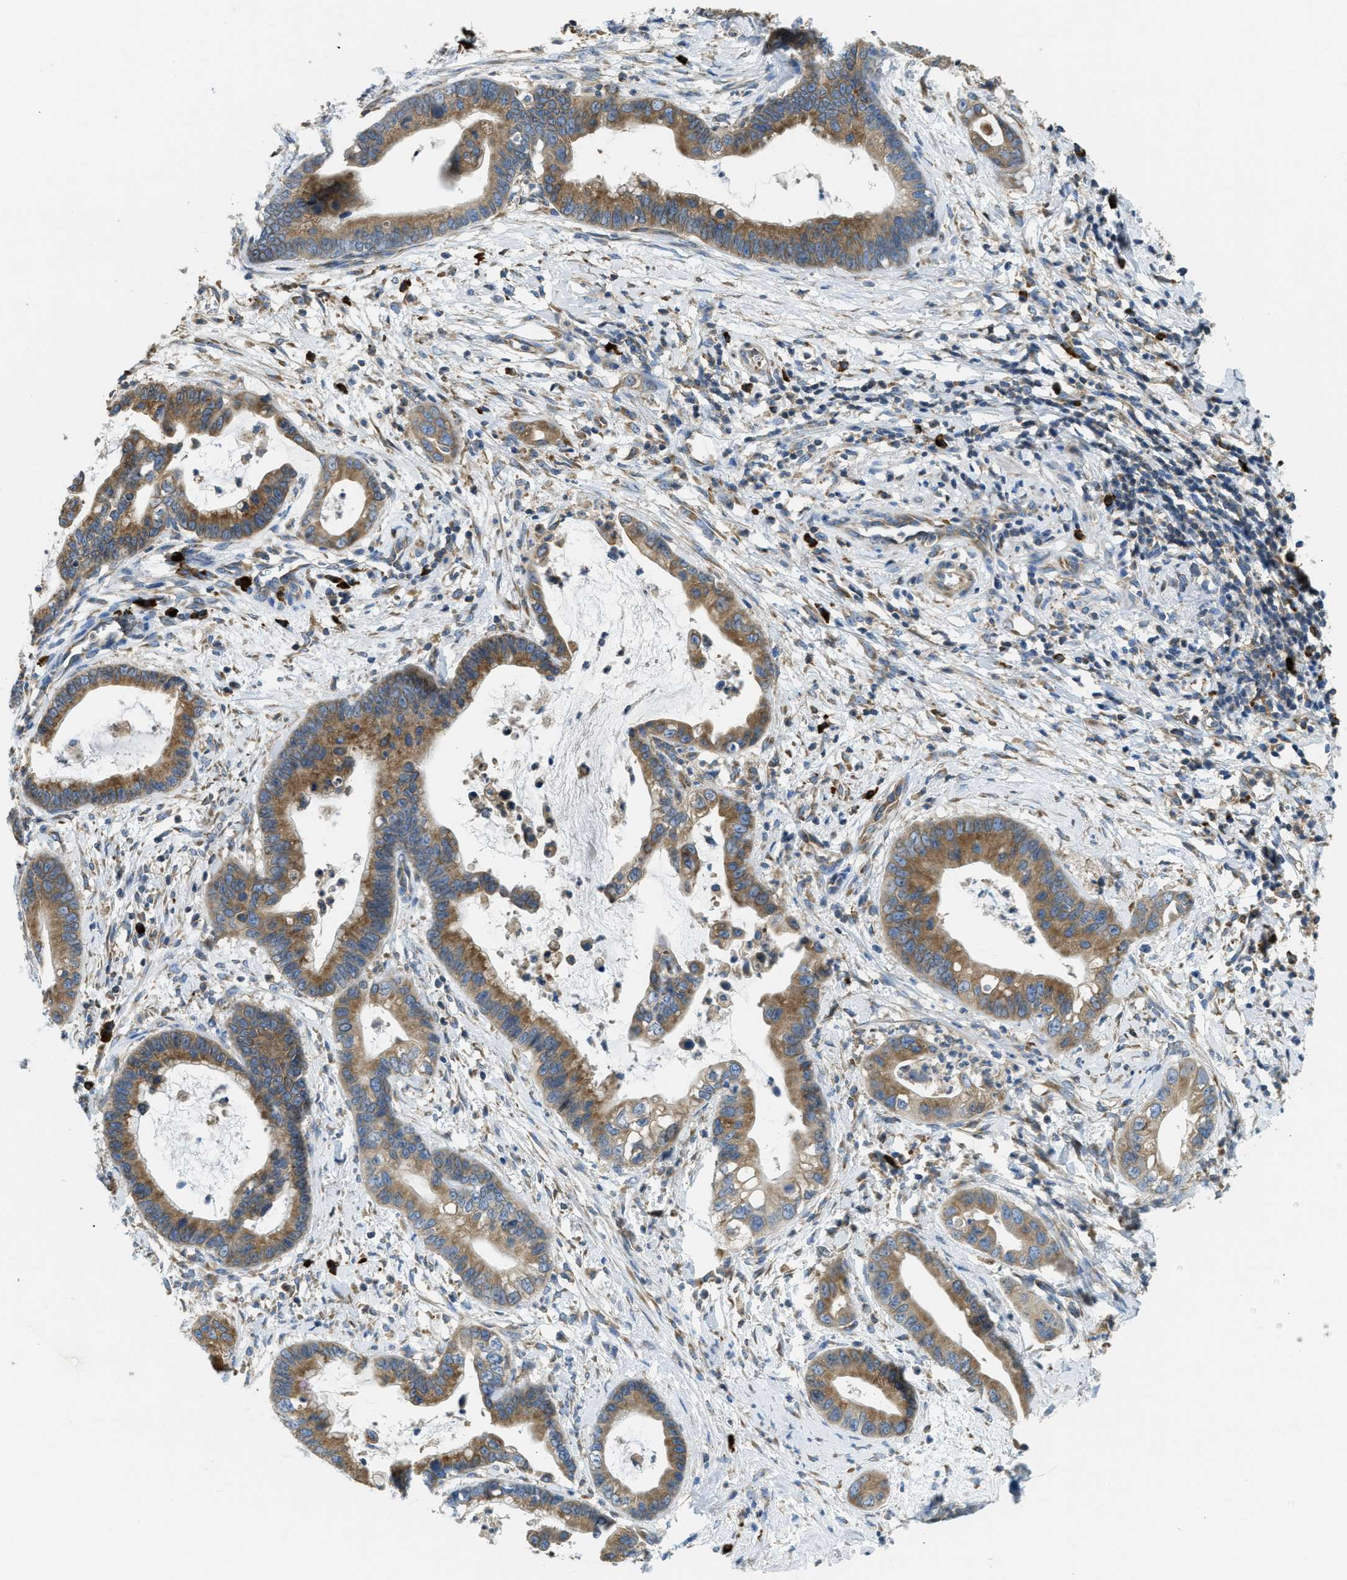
{"staining": {"intensity": "moderate", "quantity": ">75%", "location": "cytoplasmic/membranous"}, "tissue": "cervical cancer", "cell_type": "Tumor cells", "image_type": "cancer", "snomed": [{"axis": "morphology", "description": "Adenocarcinoma, NOS"}, {"axis": "topography", "description": "Cervix"}], "caption": "Cervical adenocarcinoma stained with DAB (3,3'-diaminobenzidine) immunohistochemistry exhibits medium levels of moderate cytoplasmic/membranous staining in approximately >75% of tumor cells. (Brightfield microscopy of DAB IHC at high magnification).", "gene": "SSR1", "patient": {"sex": "female", "age": 44}}